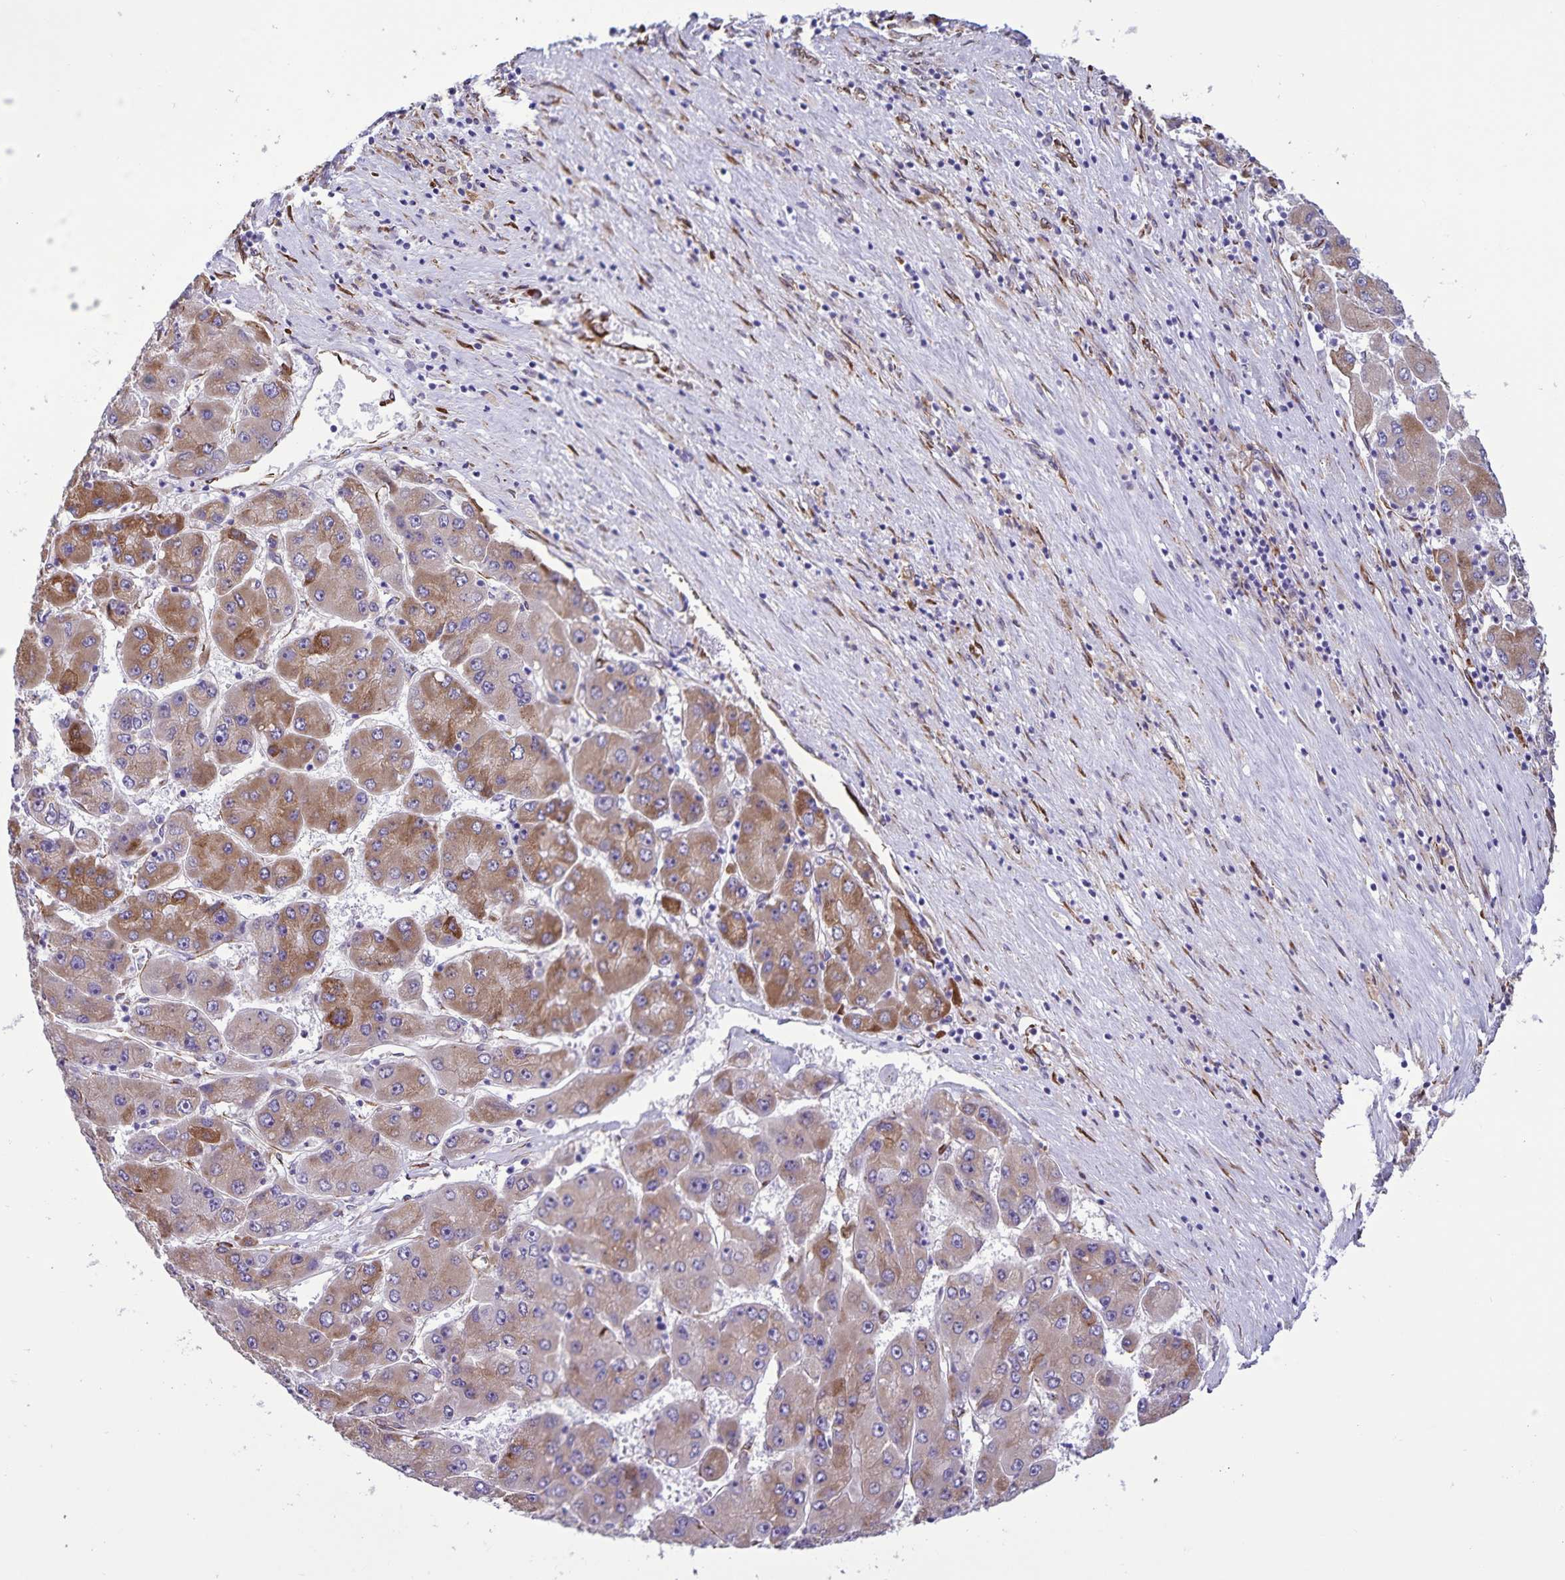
{"staining": {"intensity": "moderate", "quantity": ">75%", "location": "cytoplasmic/membranous"}, "tissue": "liver cancer", "cell_type": "Tumor cells", "image_type": "cancer", "snomed": [{"axis": "morphology", "description": "Carcinoma, Hepatocellular, NOS"}, {"axis": "topography", "description": "Liver"}], "caption": "Liver cancer stained with DAB immunohistochemistry (IHC) exhibits medium levels of moderate cytoplasmic/membranous positivity in approximately >75% of tumor cells.", "gene": "RCN1", "patient": {"sex": "female", "age": 61}}